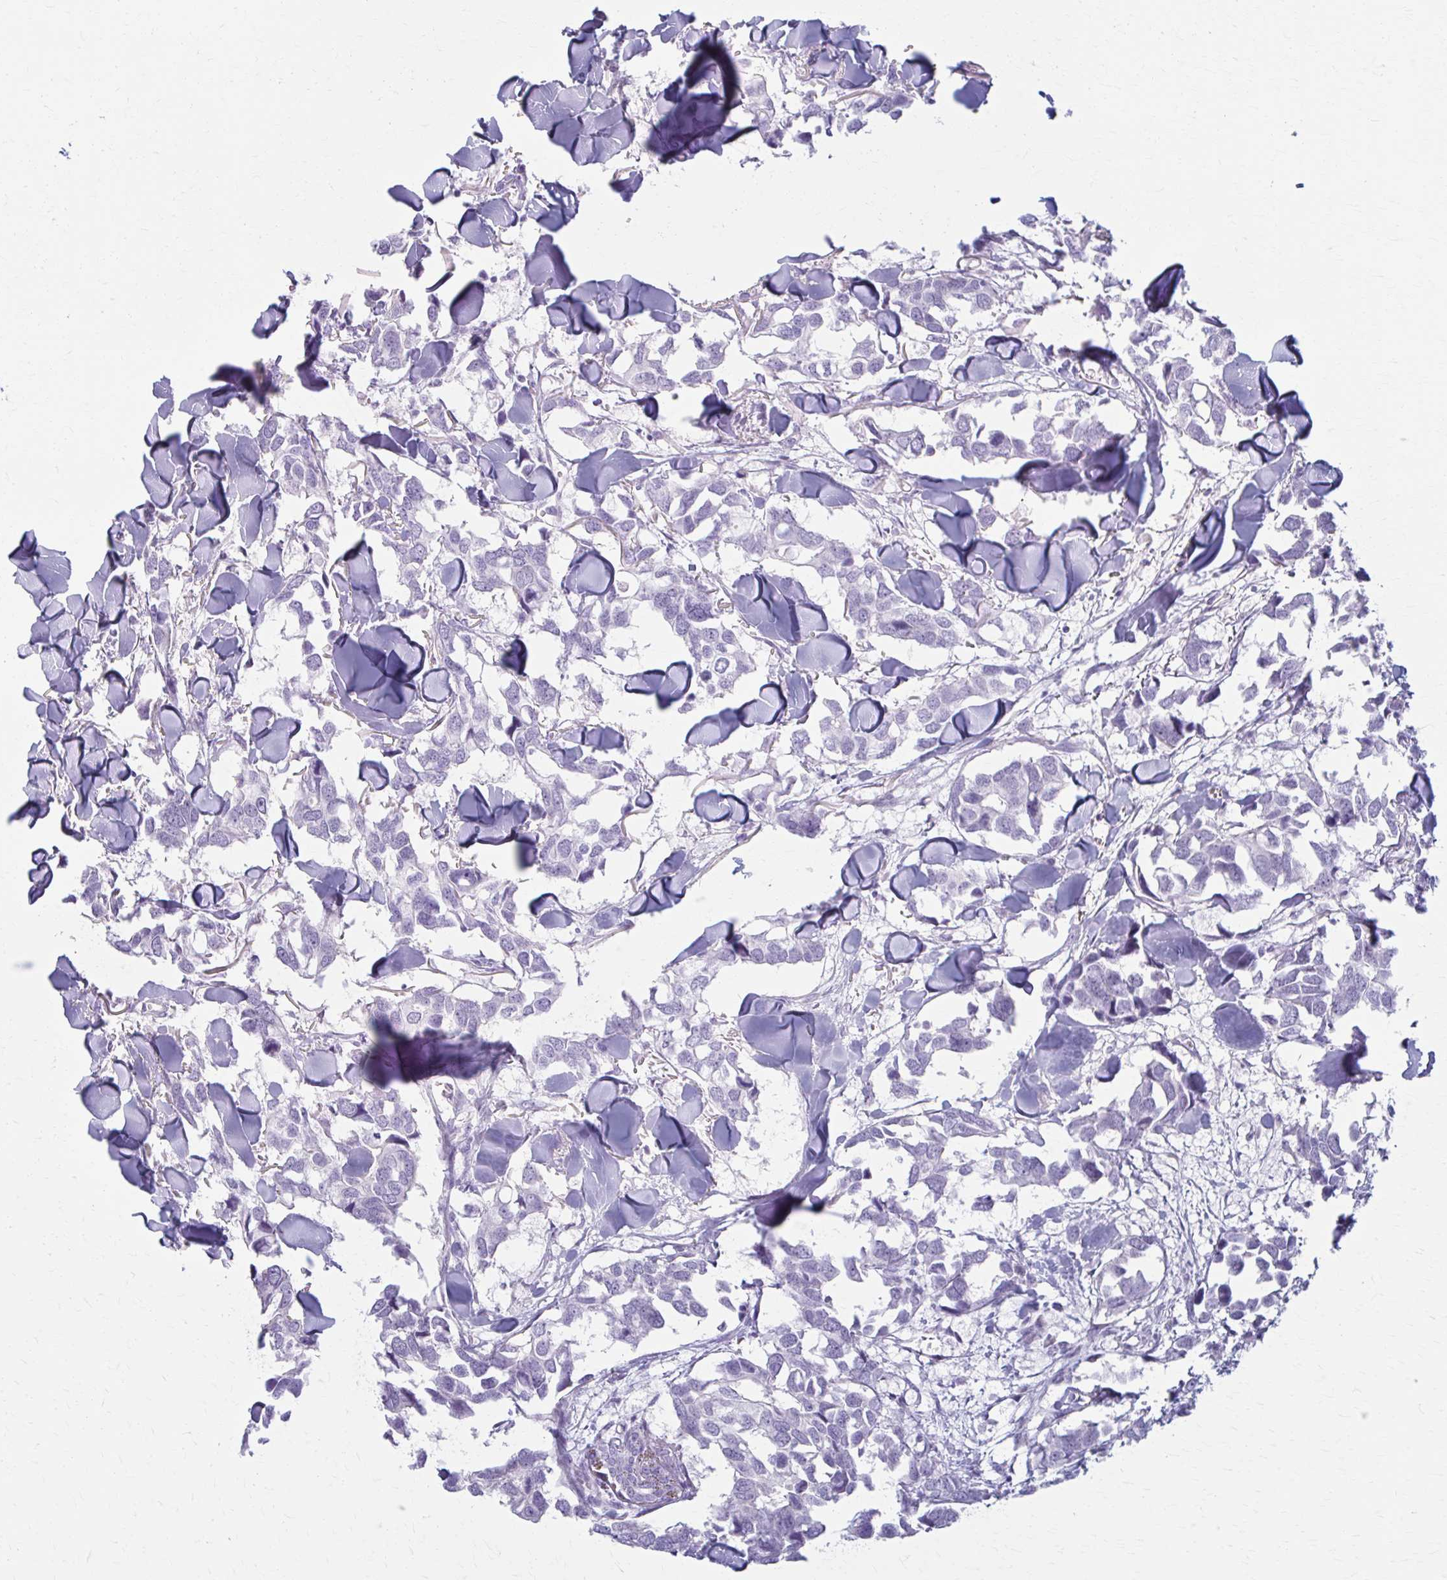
{"staining": {"intensity": "negative", "quantity": "none", "location": "none"}, "tissue": "breast cancer", "cell_type": "Tumor cells", "image_type": "cancer", "snomed": [{"axis": "morphology", "description": "Duct carcinoma"}, {"axis": "topography", "description": "Breast"}], "caption": "The image shows no staining of tumor cells in breast cancer (infiltrating ductal carcinoma).", "gene": "PRKRA", "patient": {"sex": "female", "age": 83}}